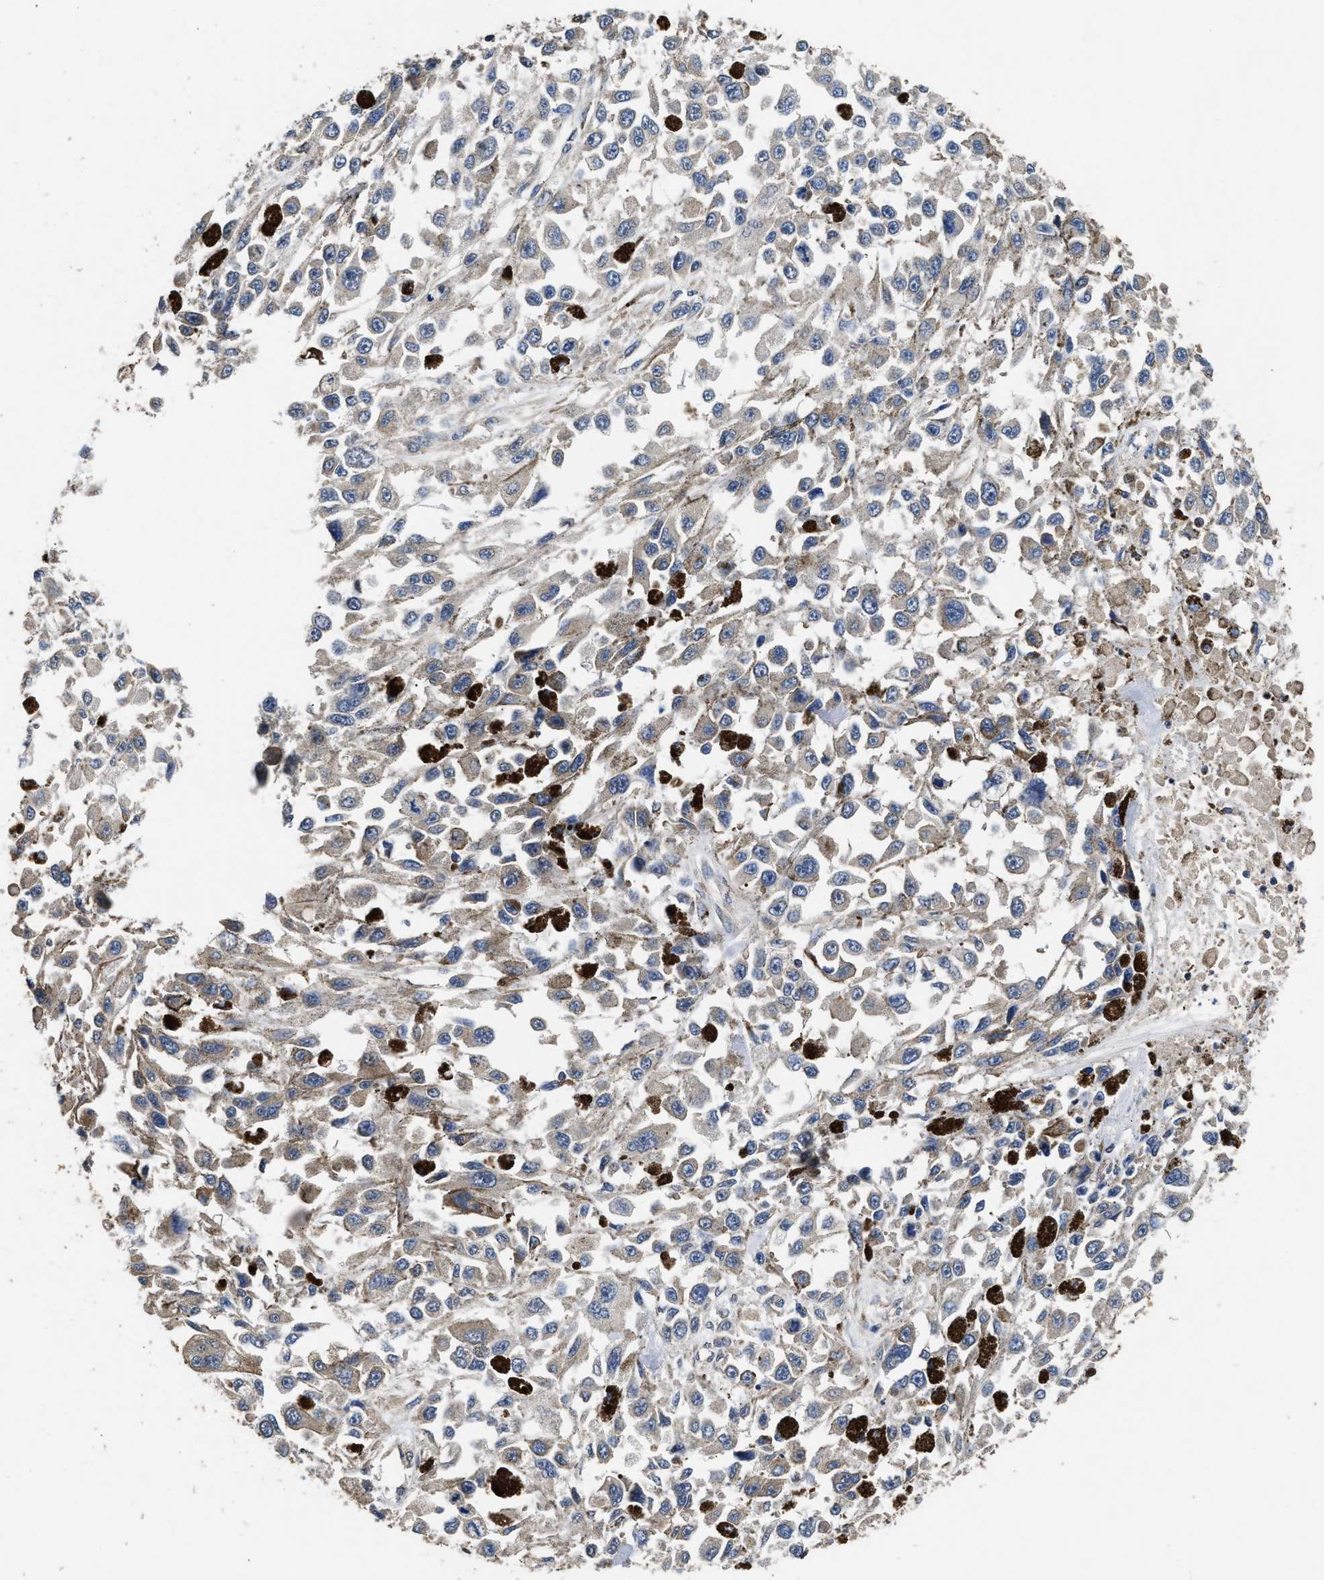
{"staining": {"intensity": "weak", "quantity": "<25%", "location": "cytoplasmic/membranous"}, "tissue": "melanoma", "cell_type": "Tumor cells", "image_type": "cancer", "snomed": [{"axis": "morphology", "description": "Malignant melanoma, Metastatic site"}, {"axis": "topography", "description": "Lymph node"}], "caption": "Immunohistochemistry micrograph of human melanoma stained for a protein (brown), which displays no expression in tumor cells.", "gene": "ACAT2", "patient": {"sex": "male", "age": 59}}